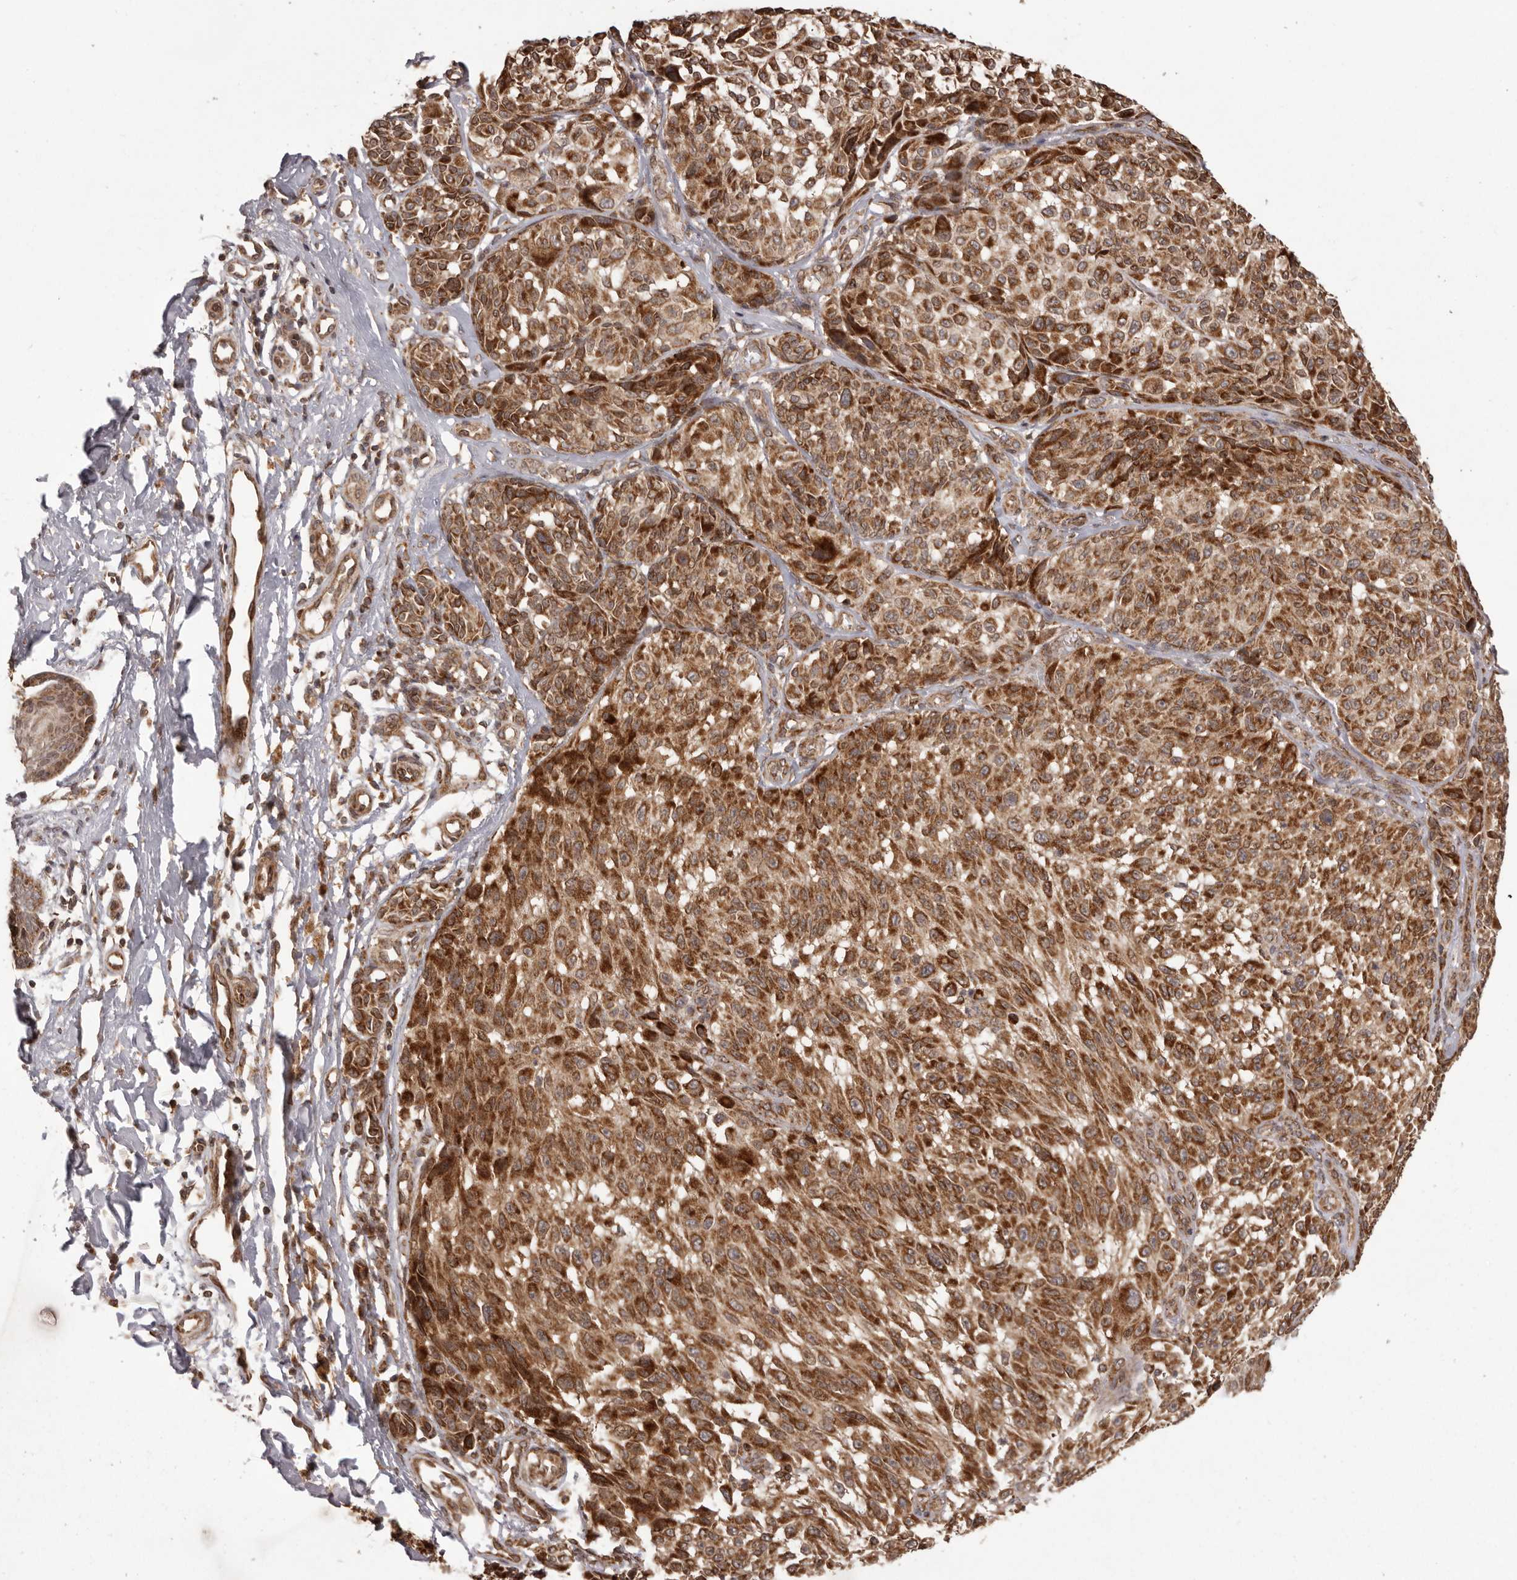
{"staining": {"intensity": "strong", "quantity": ">75%", "location": "cytoplasmic/membranous"}, "tissue": "melanoma", "cell_type": "Tumor cells", "image_type": "cancer", "snomed": [{"axis": "morphology", "description": "Malignant melanoma, NOS"}, {"axis": "topography", "description": "Skin"}], "caption": "Immunohistochemical staining of human malignant melanoma shows high levels of strong cytoplasmic/membranous staining in approximately >75% of tumor cells.", "gene": "CHRM2", "patient": {"sex": "male", "age": 83}}